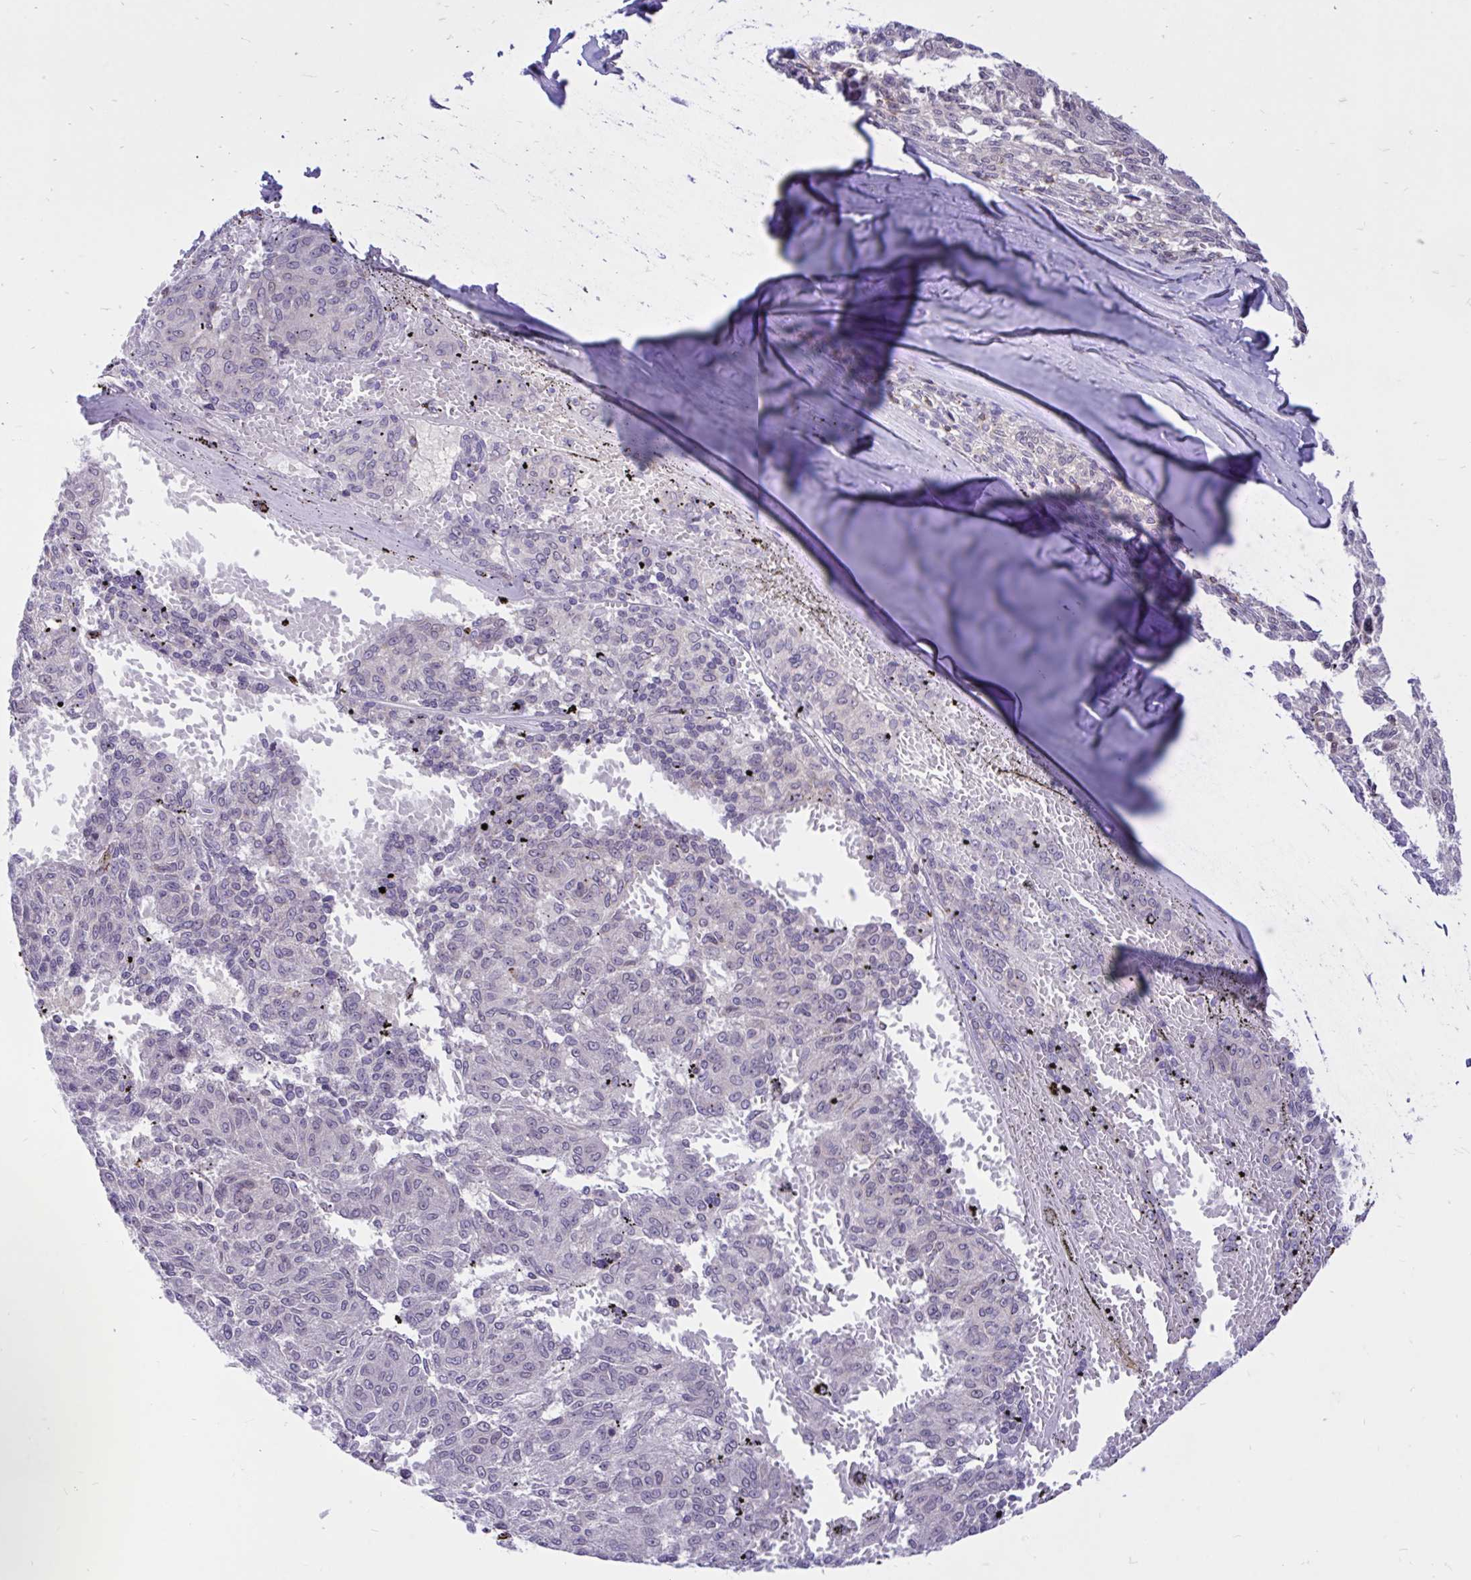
{"staining": {"intensity": "negative", "quantity": "none", "location": "none"}, "tissue": "melanoma", "cell_type": "Tumor cells", "image_type": "cancer", "snomed": [{"axis": "morphology", "description": "Malignant melanoma, NOS"}, {"axis": "topography", "description": "Skin"}], "caption": "IHC of malignant melanoma displays no staining in tumor cells.", "gene": "CXCL8", "patient": {"sex": "female", "age": 72}}